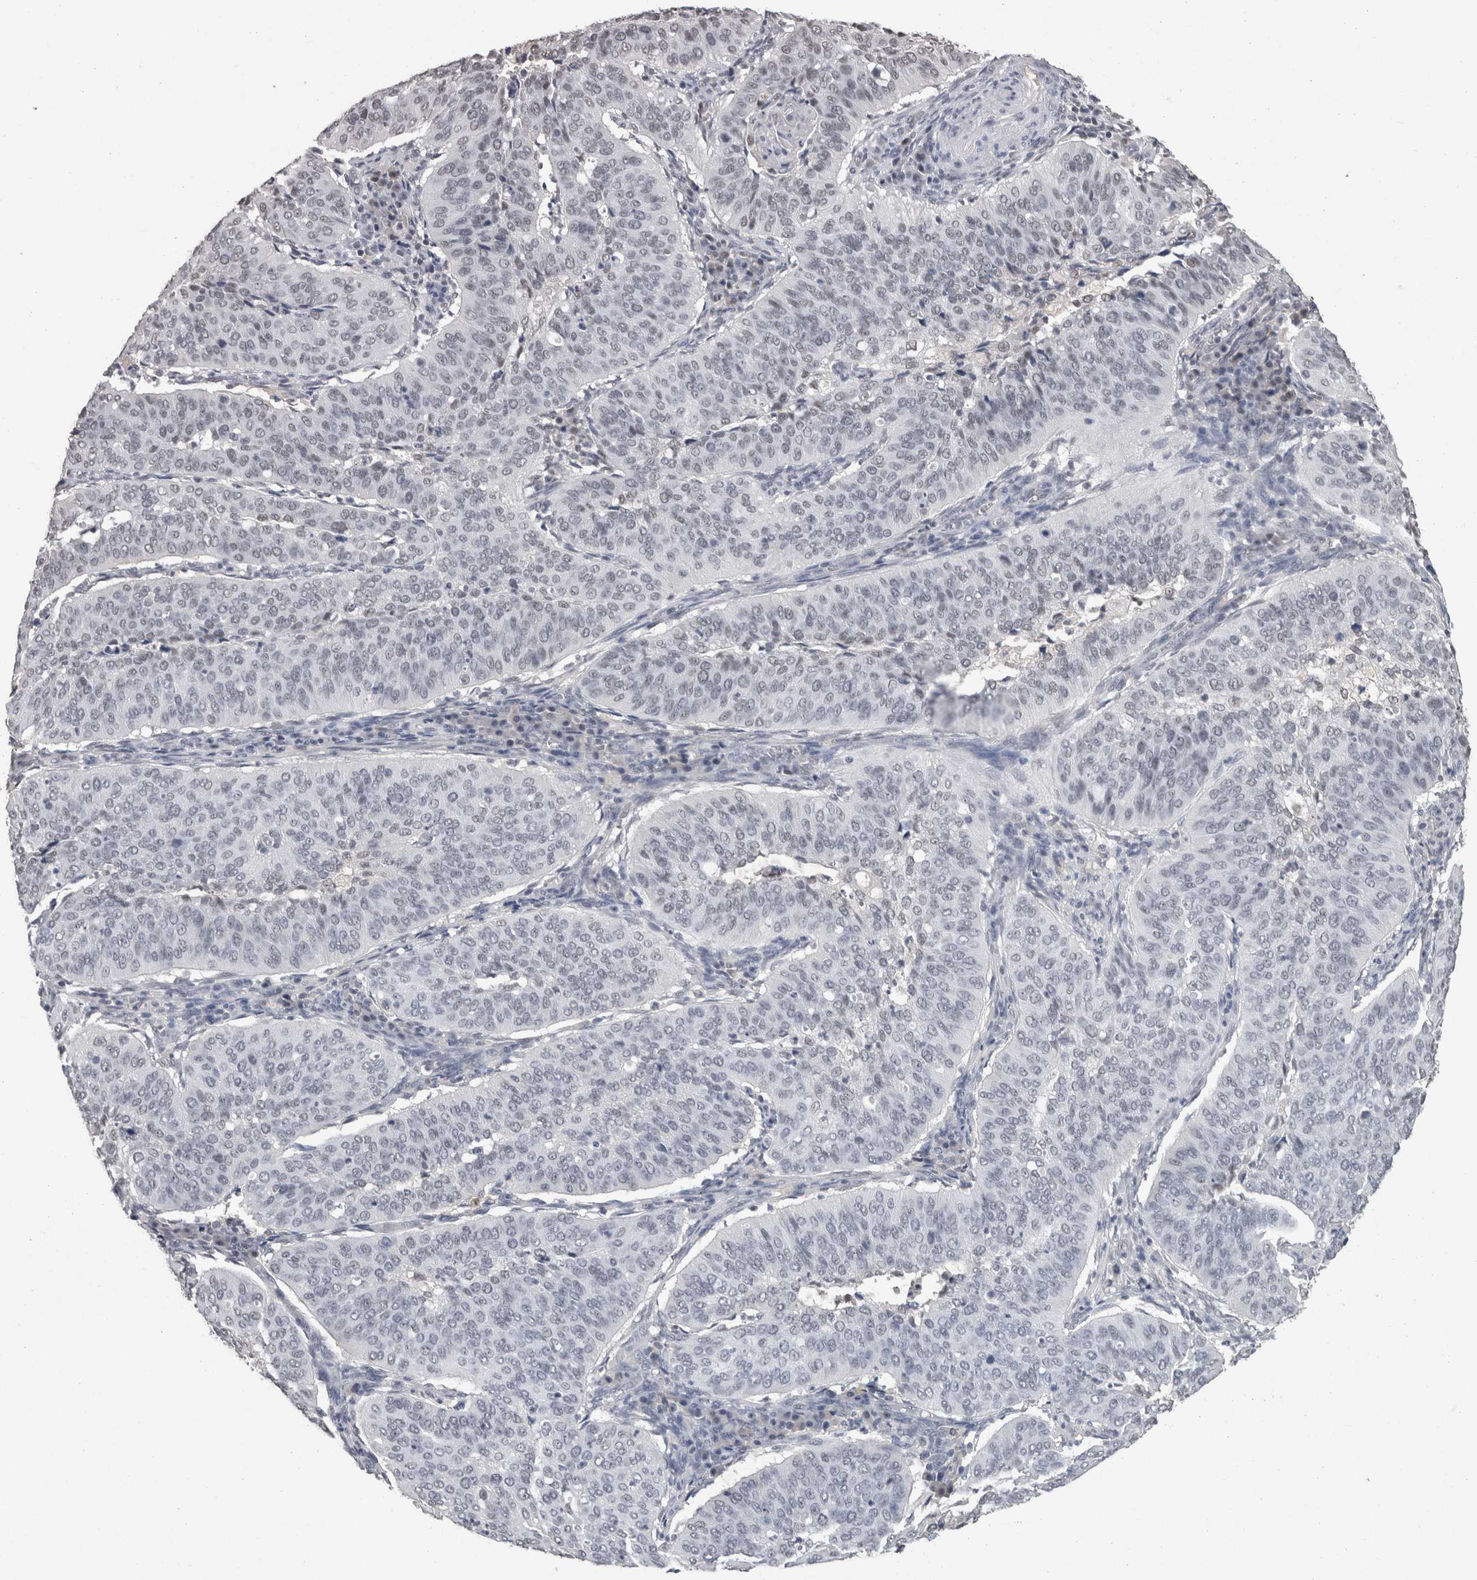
{"staining": {"intensity": "weak", "quantity": "25%-75%", "location": "nuclear"}, "tissue": "cervical cancer", "cell_type": "Tumor cells", "image_type": "cancer", "snomed": [{"axis": "morphology", "description": "Normal tissue, NOS"}, {"axis": "morphology", "description": "Squamous cell carcinoma, NOS"}, {"axis": "topography", "description": "Cervix"}], "caption": "There is low levels of weak nuclear staining in tumor cells of cervical squamous cell carcinoma, as demonstrated by immunohistochemical staining (brown color).", "gene": "DDX17", "patient": {"sex": "female", "age": 39}}